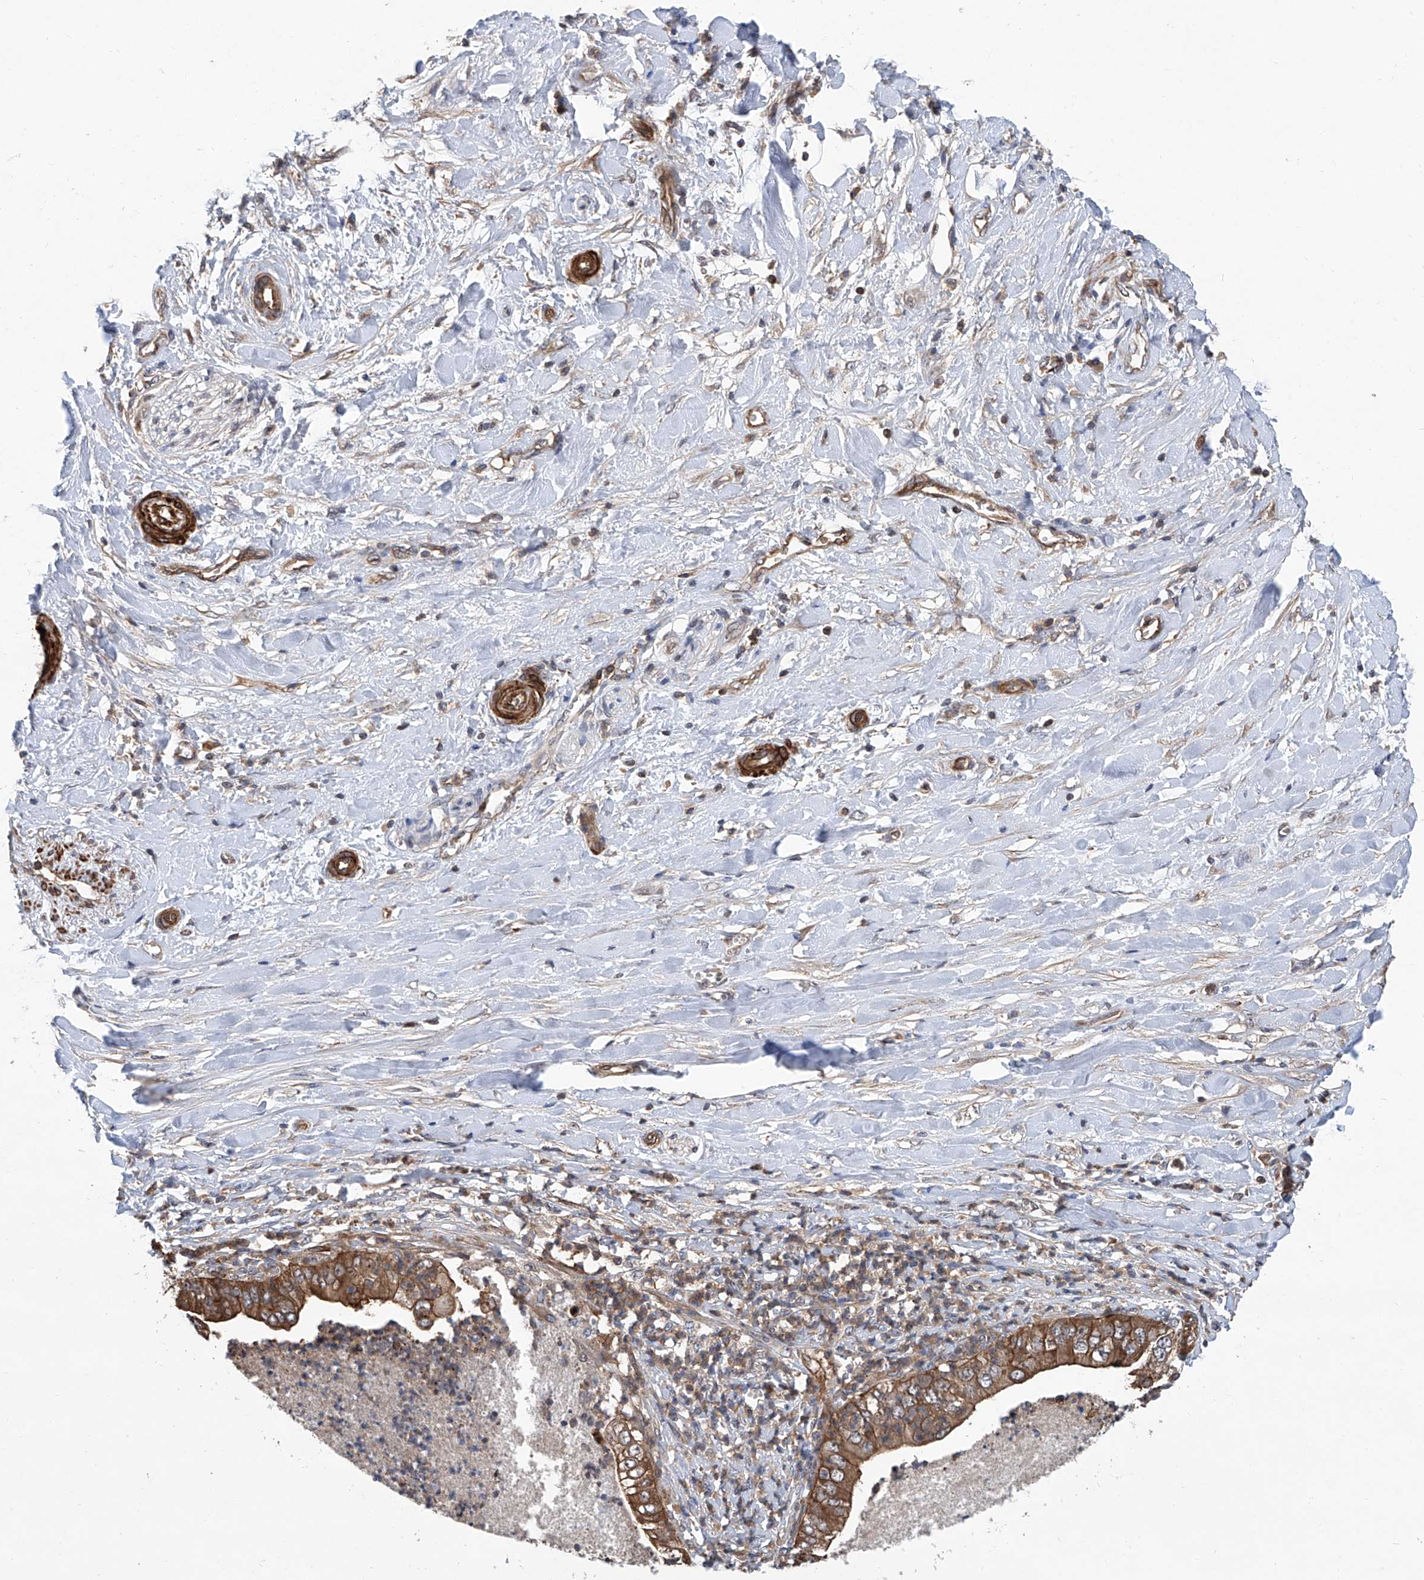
{"staining": {"intensity": "moderate", "quantity": ">75%", "location": "cytoplasmic/membranous"}, "tissue": "pancreatic cancer", "cell_type": "Tumor cells", "image_type": "cancer", "snomed": [{"axis": "morphology", "description": "Adenocarcinoma, NOS"}, {"axis": "topography", "description": "Pancreas"}], "caption": "The micrograph reveals a brown stain indicating the presence of a protein in the cytoplasmic/membranous of tumor cells in pancreatic cancer.", "gene": "NT5C3A", "patient": {"sex": "female", "age": 78}}